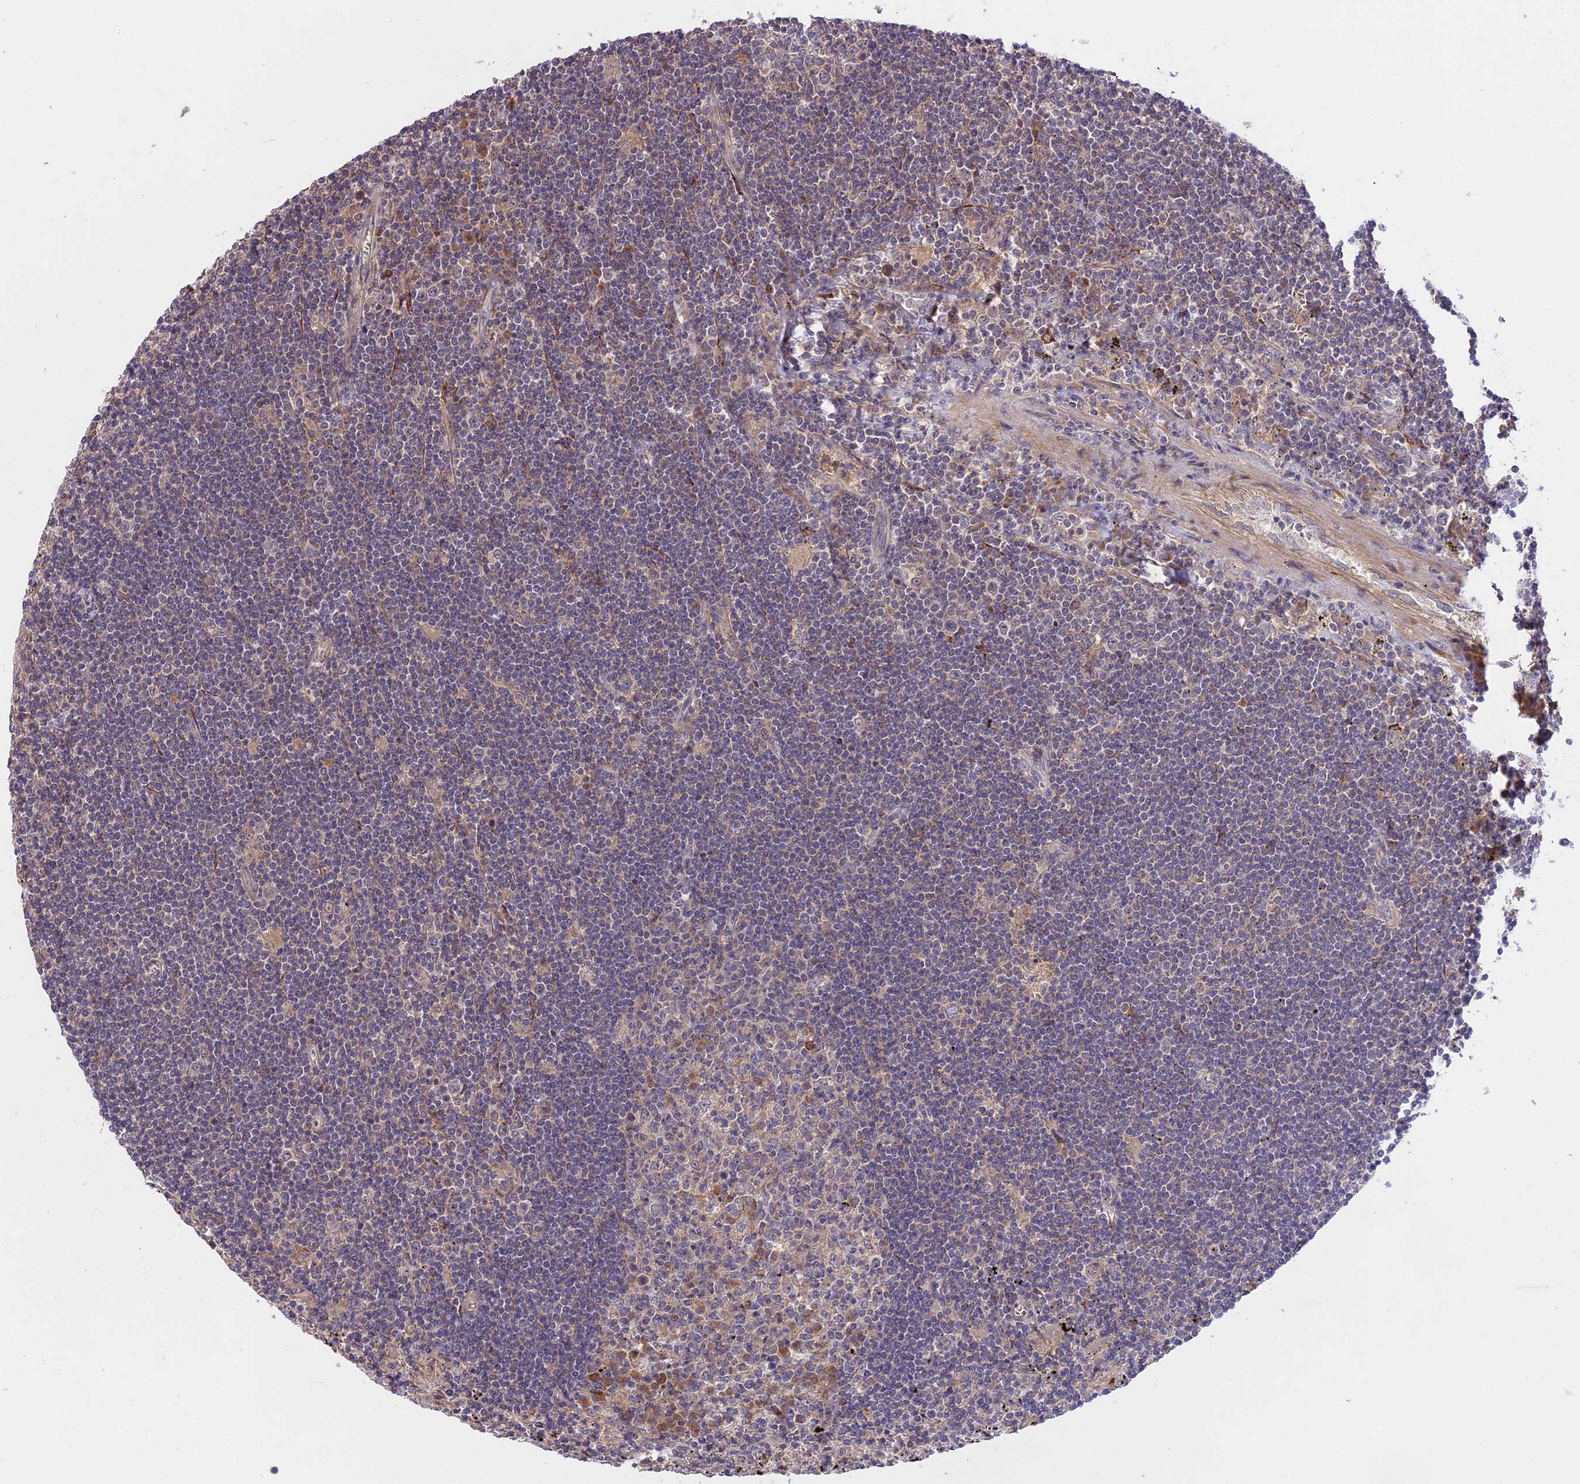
{"staining": {"intensity": "negative", "quantity": "none", "location": "none"}, "tissue": "lymphoma", "cell_type": "Tumor cells", "image_type": "cancer", "snomed": [{"axis": "morphology", "description": "Malignant lymphoma, non-Hodgkin's type, Low grade"}, {"axis": "topography", "description": "Spleen"}], "caption": "IHC of human low-grade malignant lymphoma, non-Hodgkin's type displays no positivity in tumor cells.", "gene": "MEMO1", "patient": {"sex": "male", "age": 76}}